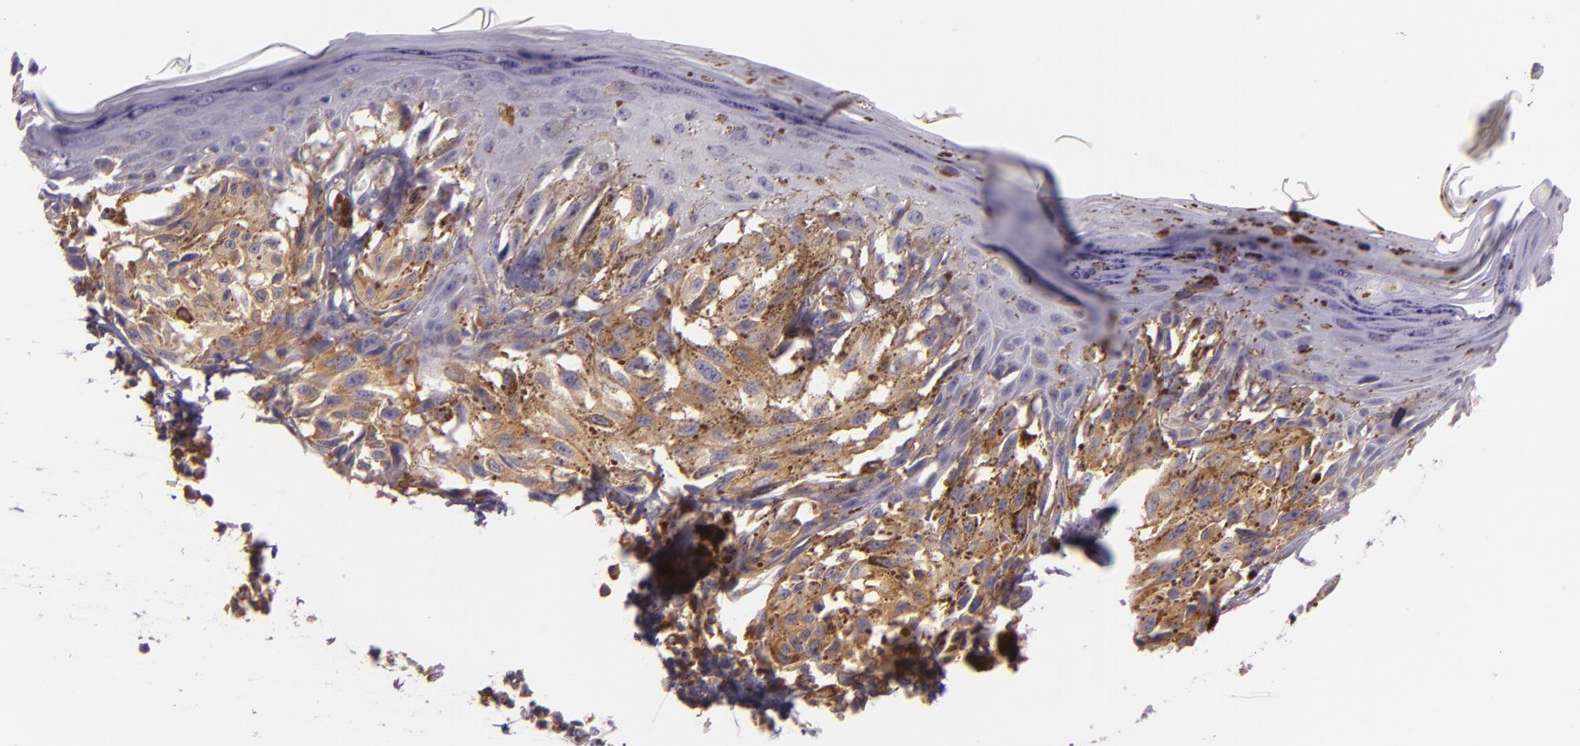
{"staining": {"intensity": "moderate", "quantity": ">75%", "location": "cytoplasmic/membranous"}, "tissue": "melanoma", "cell_type": "Tumor cells", "image_type": "cancer", "snomed": [{"axis": "morphology", "description": "Malignant melanoma, NOS"}, {"axis": "topography", "description": "Skin"}], "caption": "Malignant melanoma stained with immunohistochemistry (IHC) displays moderate cytoplasmic/membranous staining in approximately >75% of tumor cells. Ihc stains the protein in brown and the nuclei are stained blue.", "gene": "TLN1", "patient": {"sex": "female", "age": 72}}